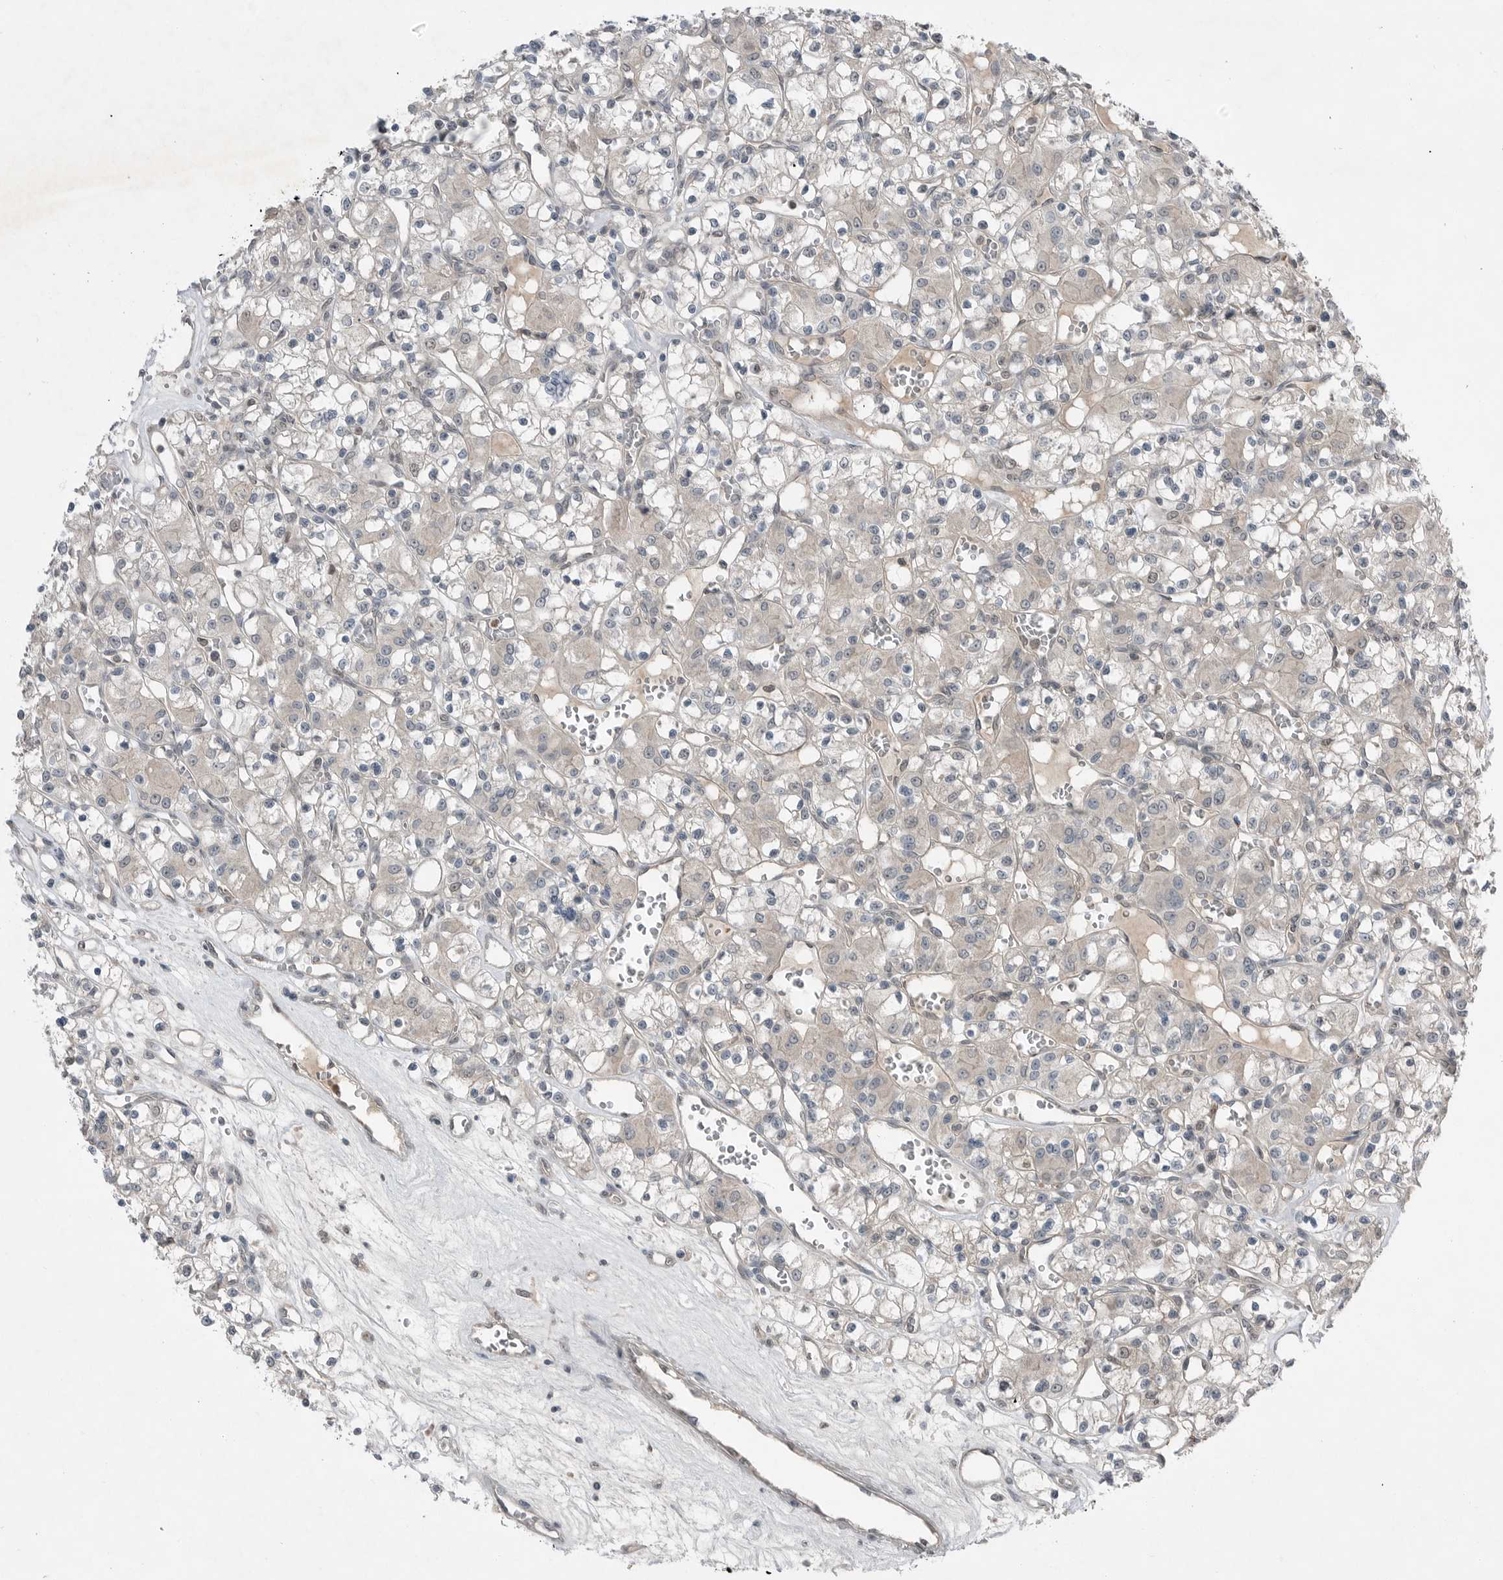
{"staining": {"intensity": "negative", "quantity": "none", "location": "none"}, "tissue": "renal cancer", "cell_type": "Tumor cells", "image_type": "cancer", "snomed": [{"axis": "morphology", "description": "Adenocarcinoma, NOS"}, {"axis": "topography", "description": "Kidney"}], "caption": "Tumor cells show no significant protein positivity in renal cancer.", "gene": "MFAP3L", "patient": {"sex": "female", "age": 59}}